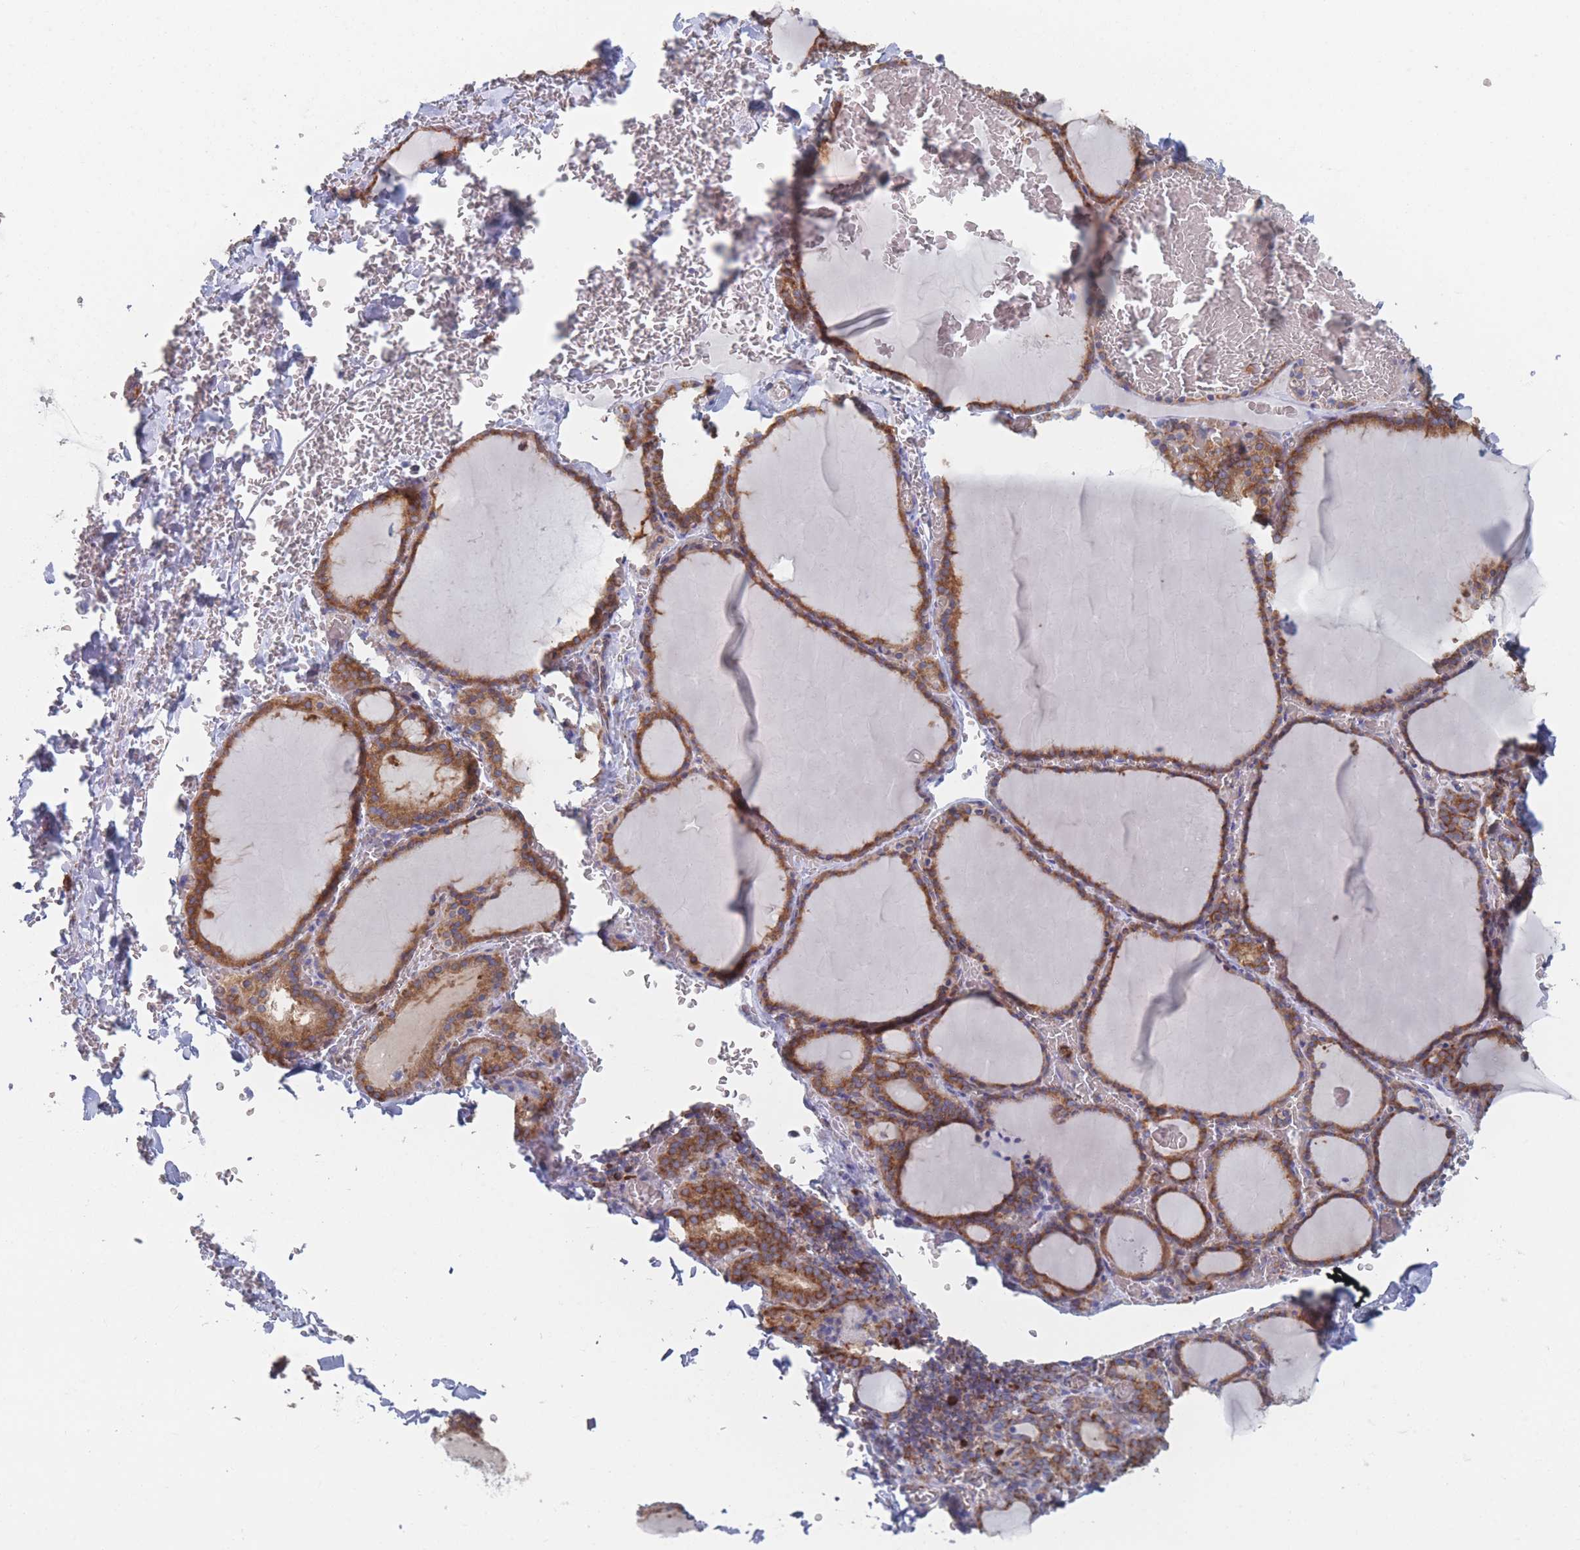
{"staining": {"intensity": "moderate", "quantity": ">75%", "location": "cytoplasmic/membranous"}, "tissue": "thyroid gland", "cell_type": "Glandular cells", "image_type": "normal", "snomed": [{"axis": "morphology", "description": "Normal tissue, NOS"}, {"axis": "topography", "description": "Thyroid gland"}], "caption": "Immunohistochemical staining of normal human thyroid gland shows >75% levels of moderate cytoplasmic/membranous protein expression in approximately >75% of glandular cells.", "gene": "EEF1B2", "patient": {"sex": "female", "age": 39}}